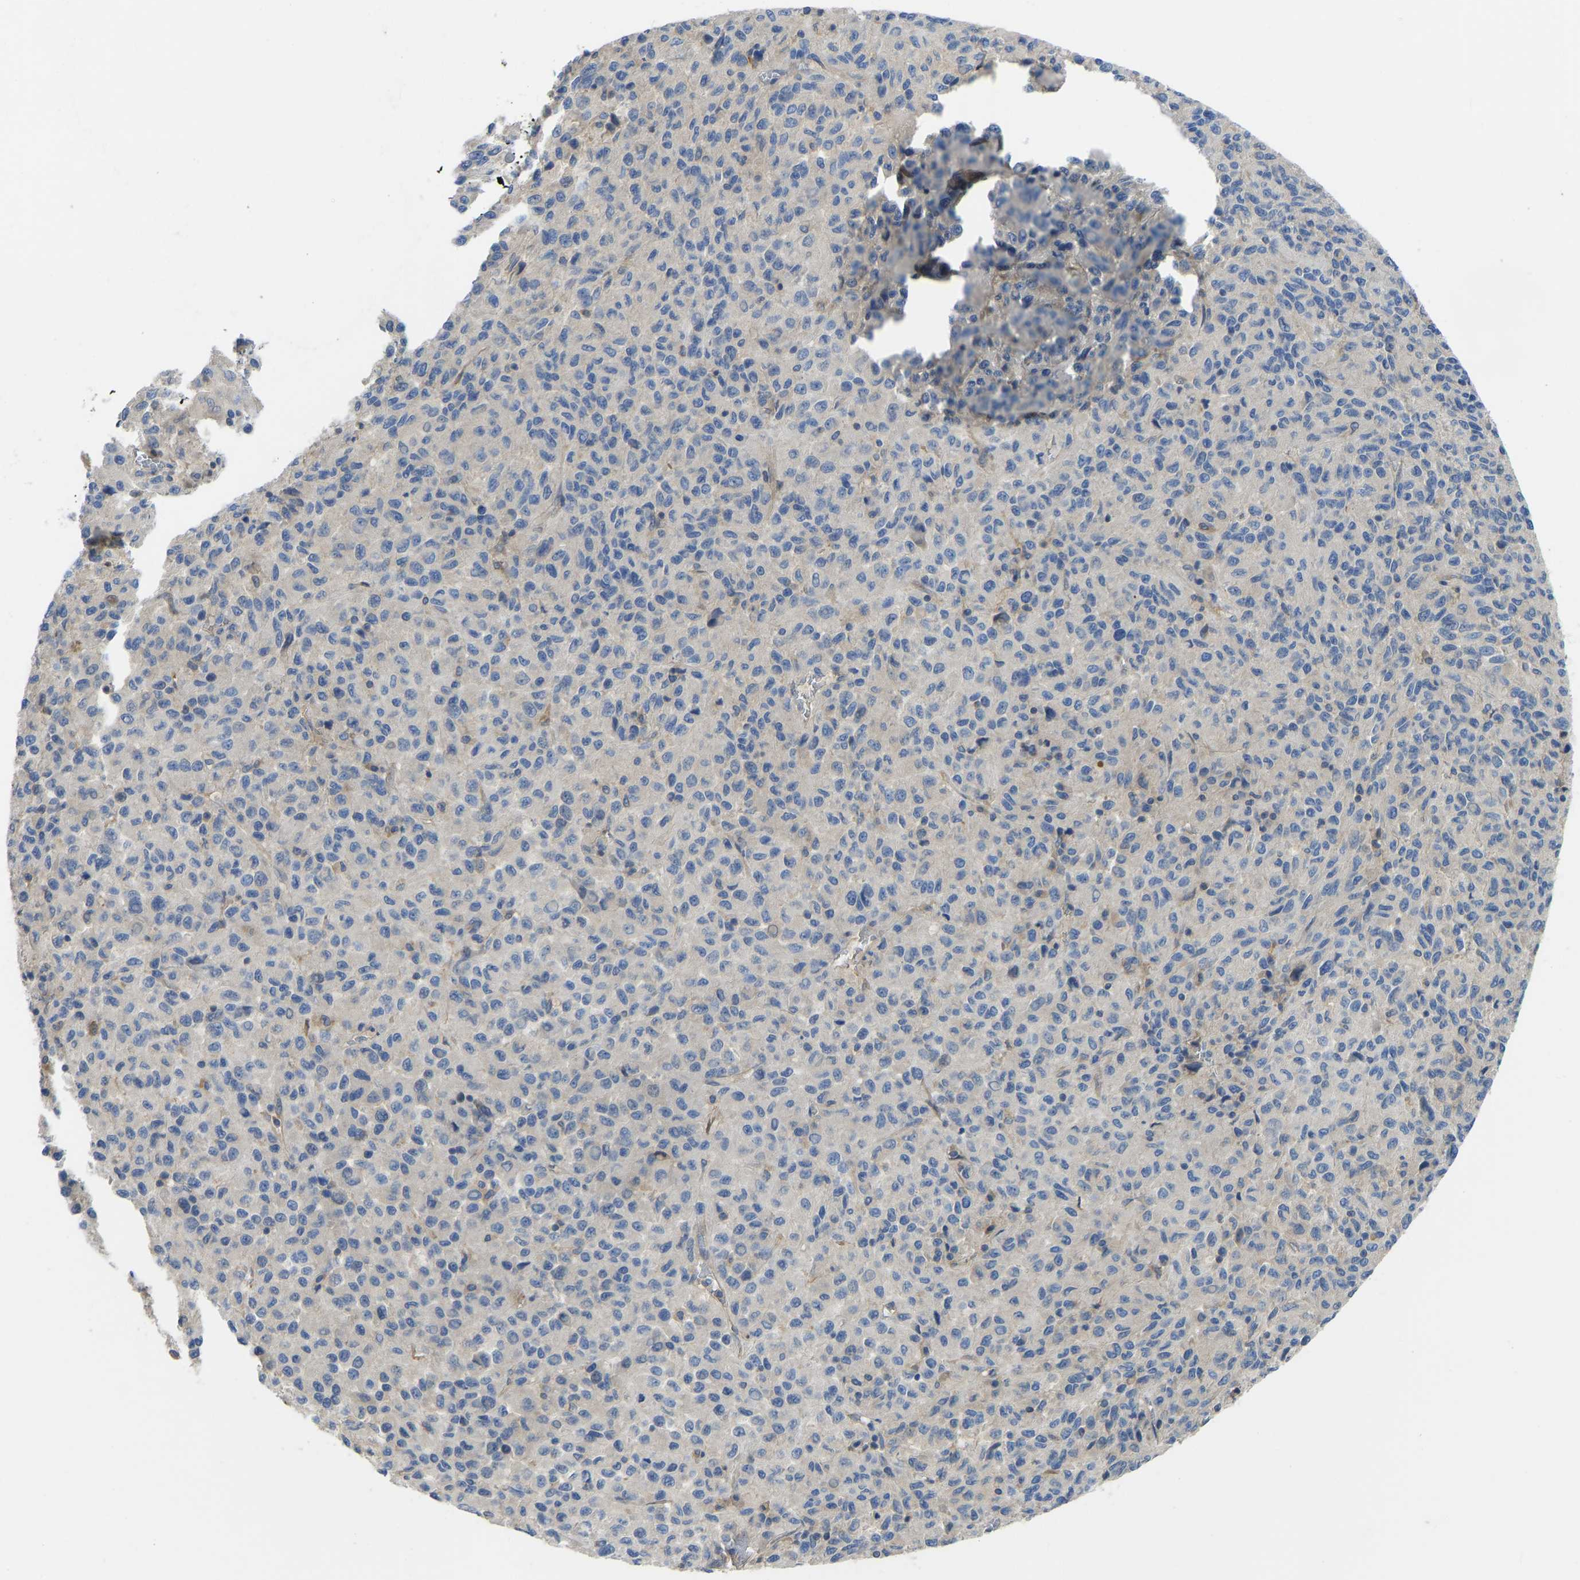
{"staining": {"intensity": "negative", "quantity": "none", "location": "none"}, "tissue": "melanoma", "cell_type": "Tumor cells", "image_type": "cancer", "snomed": [{"axis": "morphology", "description": "Malignant melanoma, Metastatic site"}, {"axis": "topography", "description": "Lung"}], "caption": "Immunohistochemistry of human melanoma shows no expression in tumor cells.", "gene": "PPP3CA", "patient": {"sex": "male", "age": 64}}